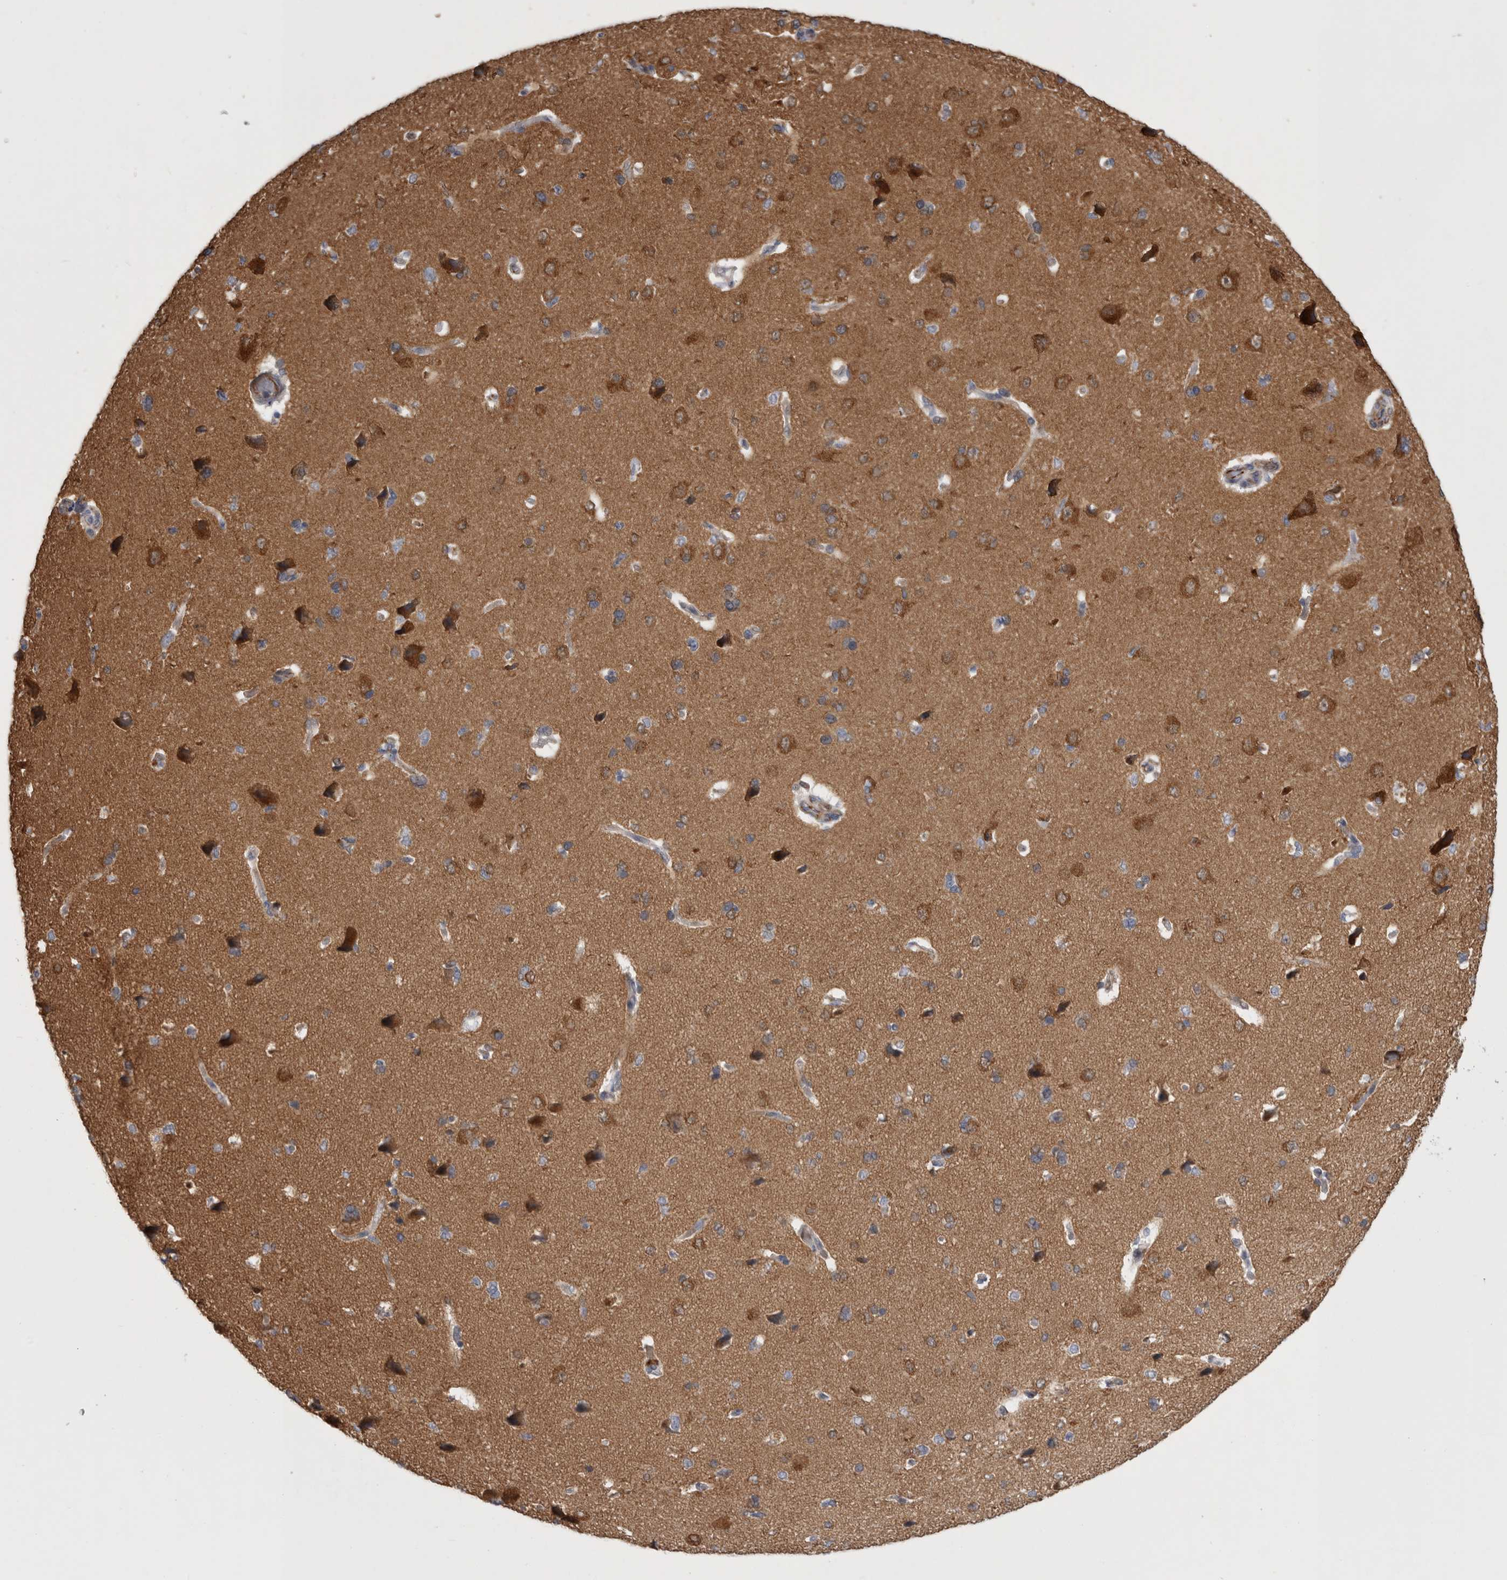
{"staining": {"intensity": "negative", "quantity": "none", "location": "none"}, "tissue": "cerebral cortex", "cell_type": "Endothelial cells", "image_type": "normal", "snomed": [{"axis": "morphology", "description": "Normal tissue, NOS"}, {"axis": "topography", "description": "Cerebral cortex"}], "caption": "Endothelial cells are negative for protein expression in benign human cerebral cortex. (DAB (3,3'-diaminobenzidine) IHC with hematoxylin counter stain).", "gene": "ACOT7", "patient": {"sex": "male", "age": 62}}